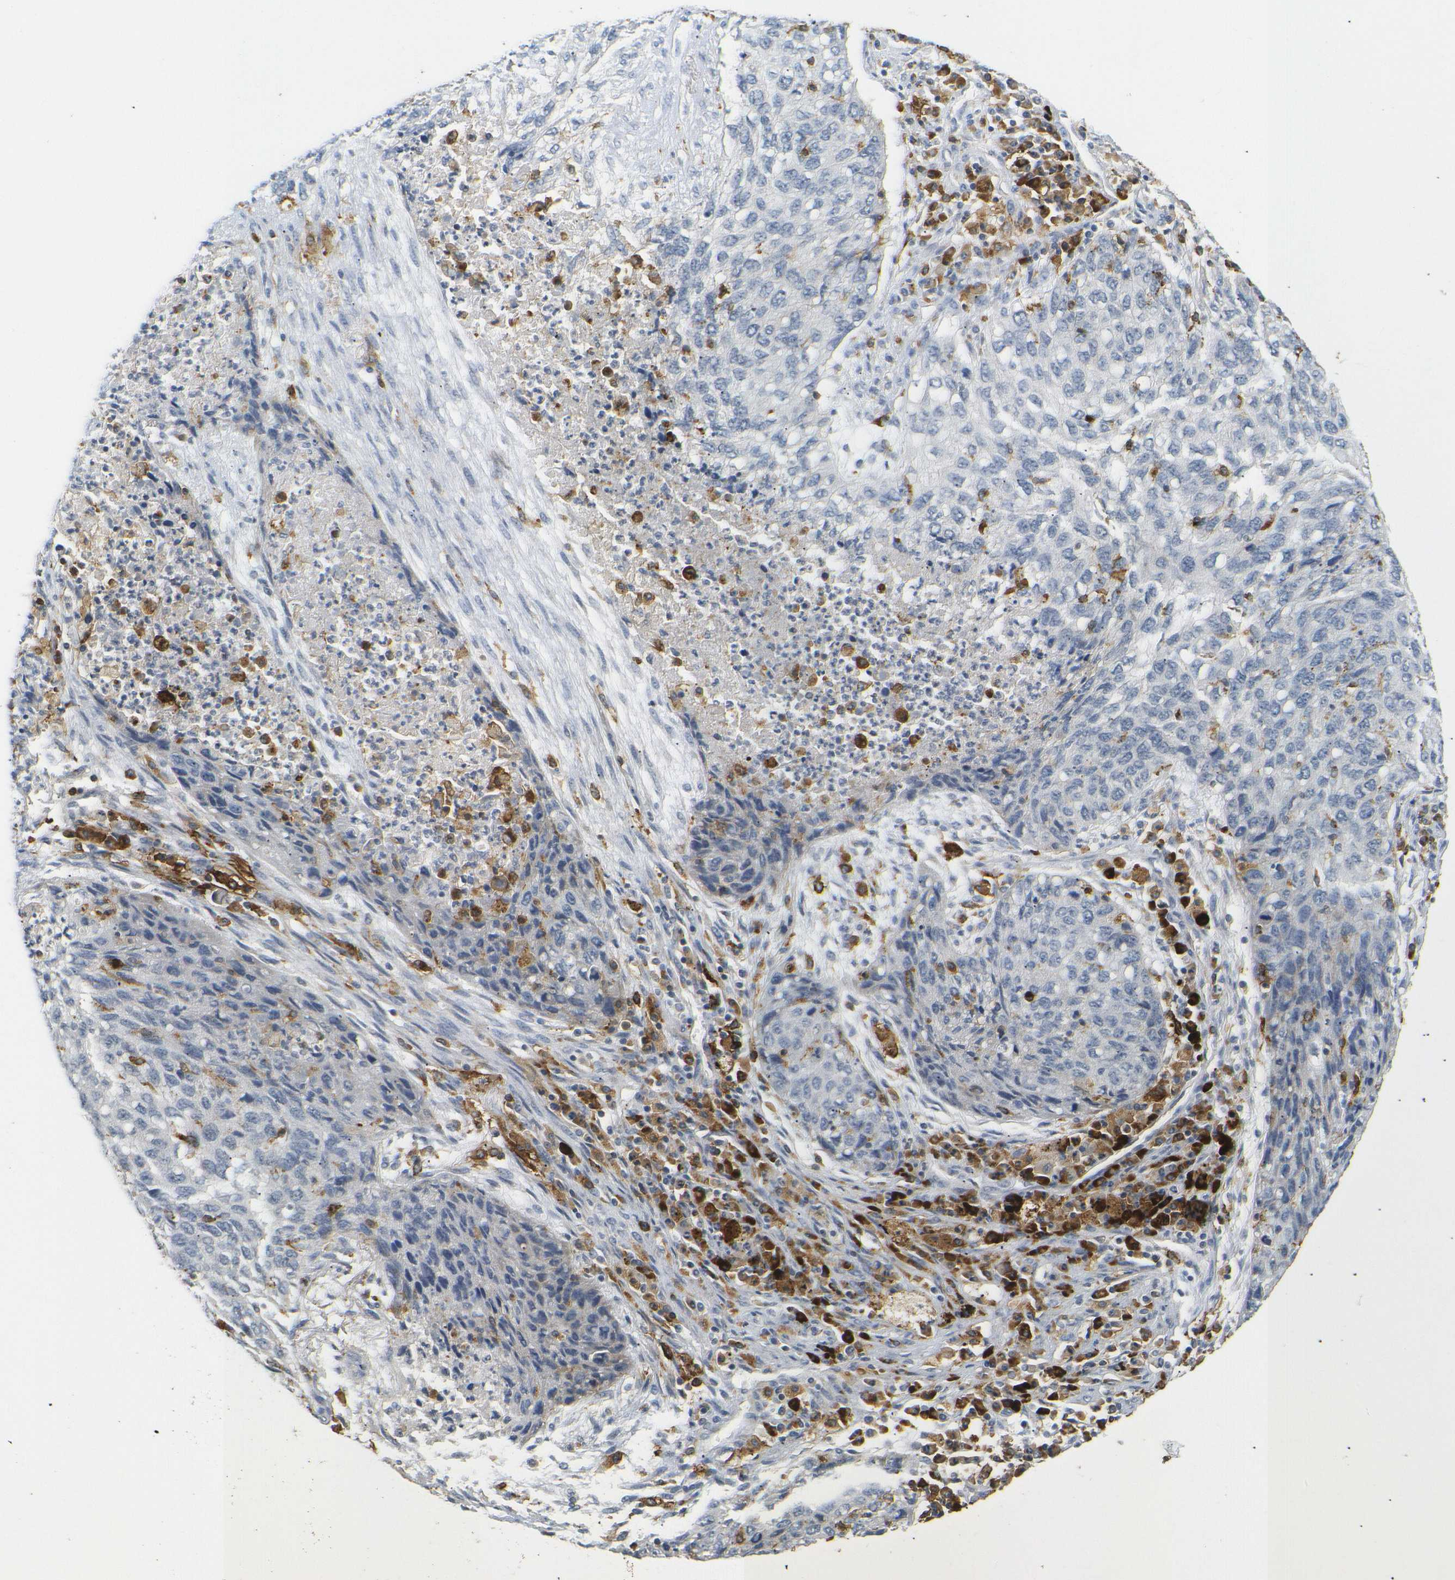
{"staining": {"intensity": "negative", "quantity": "none", "location": "none"}, "tissue": "lung cancer", "cell_type": "Tumor cells", "image_type": "cancer", "snomed": [{"axis": "morphology", "description": "Squamous cell carcinoma, NOS"}, {"axis": "topography", "description": "Lung"}], "caption": "Protein analysis of lung squamous cell carcinoma shows no significant staining in tumor cells.", "gene": "HLA-DQB1", "patient": {"sex": "female", "age": 63}}